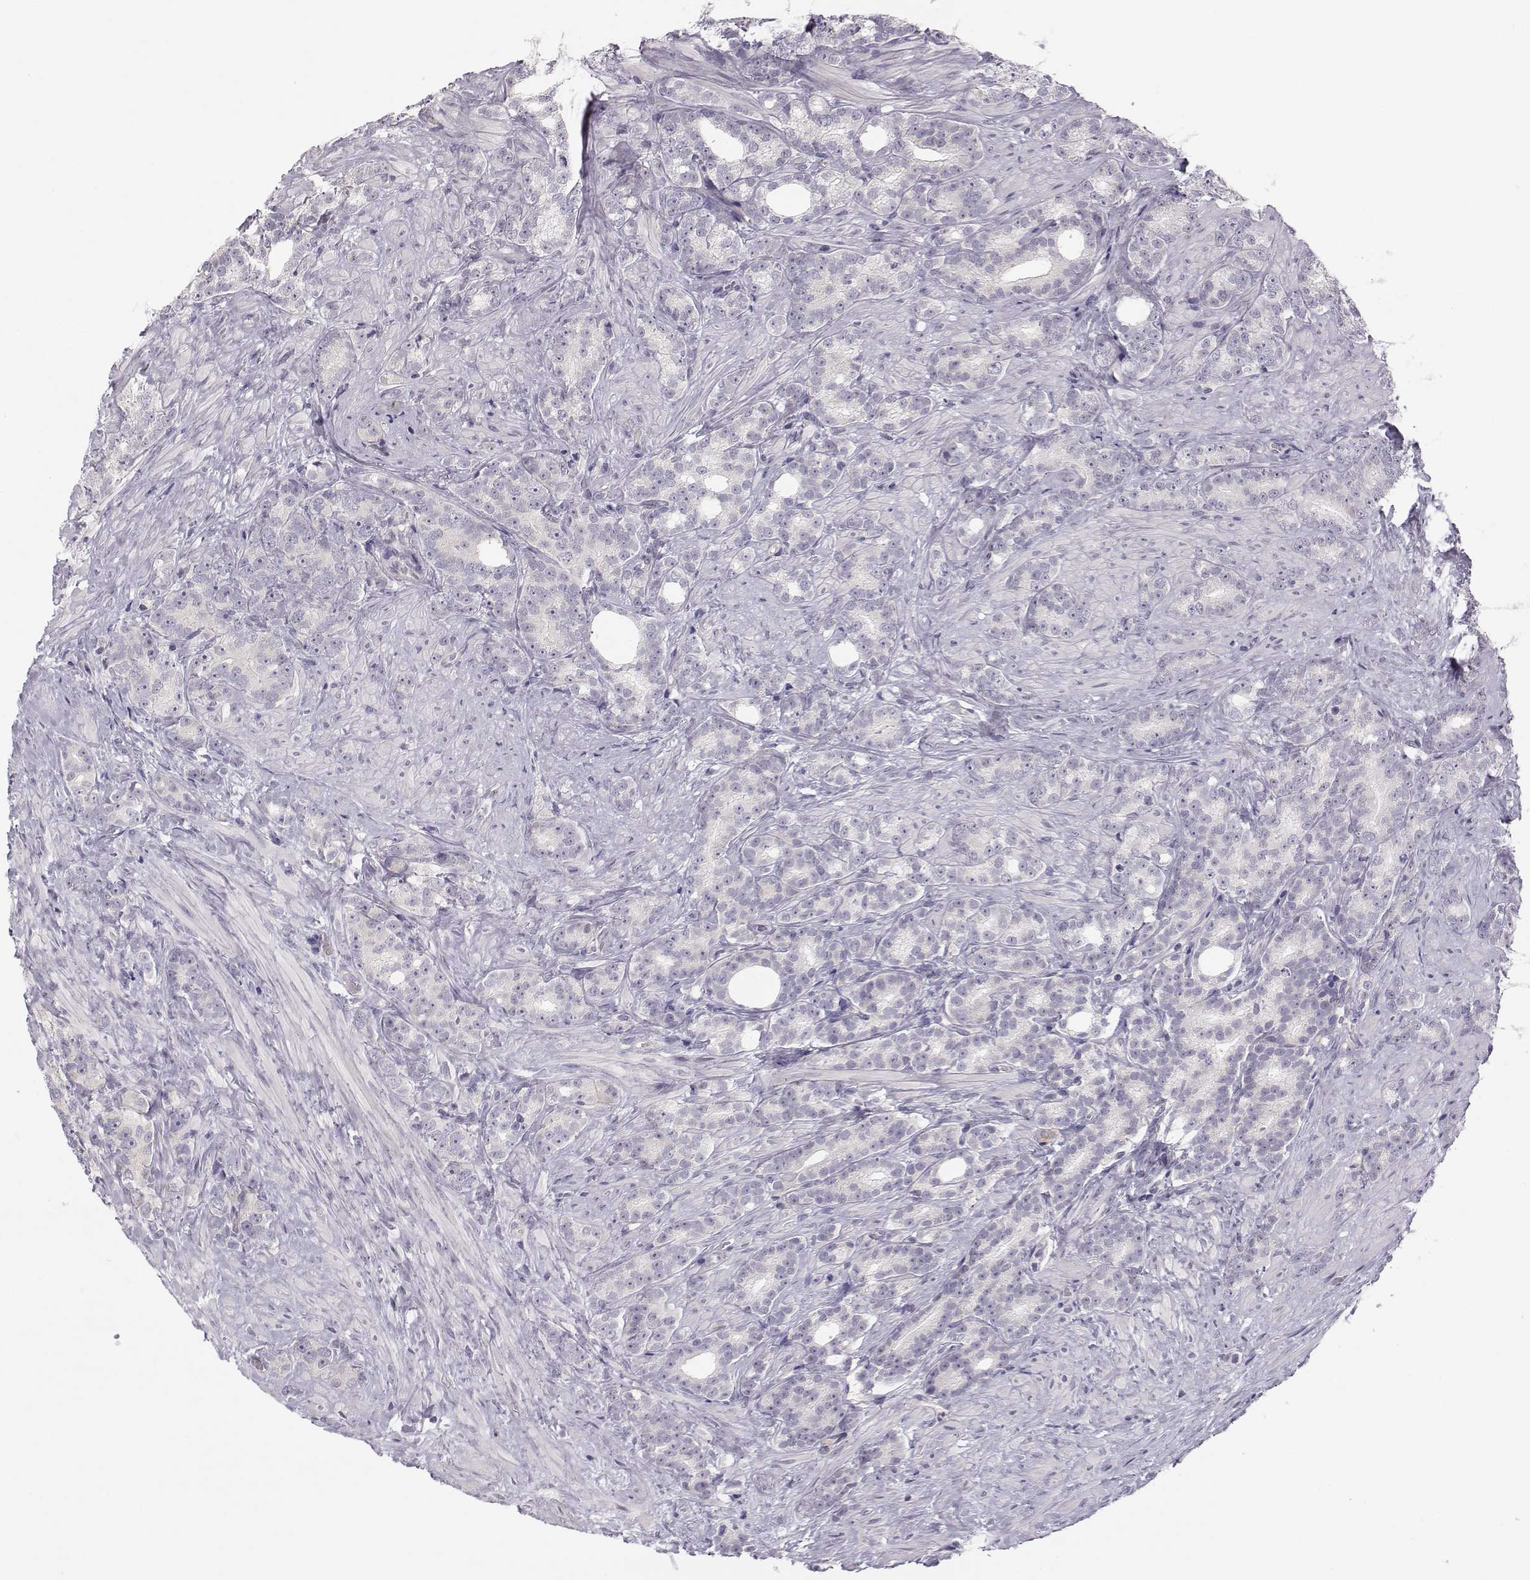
{"staining": {"intensity": "negative", "quantity": "none", "location": "none"}, "tissue": "prostate cancer", "cell_type": "Tumor cells", "image_type": "cancer", "snomed": [{"axis": "morphology", "description": "Adenocarcinoma, High grade"}, {"axis": "topography", "description": "Prostate"}], "caption": "The IHC histopathology image has no significant staining in tumor cells of prostate adenocarcinoma (high-grade) tissue.", "gene": "ACSL6", "patient": {"sex": "male", "age": 90}}